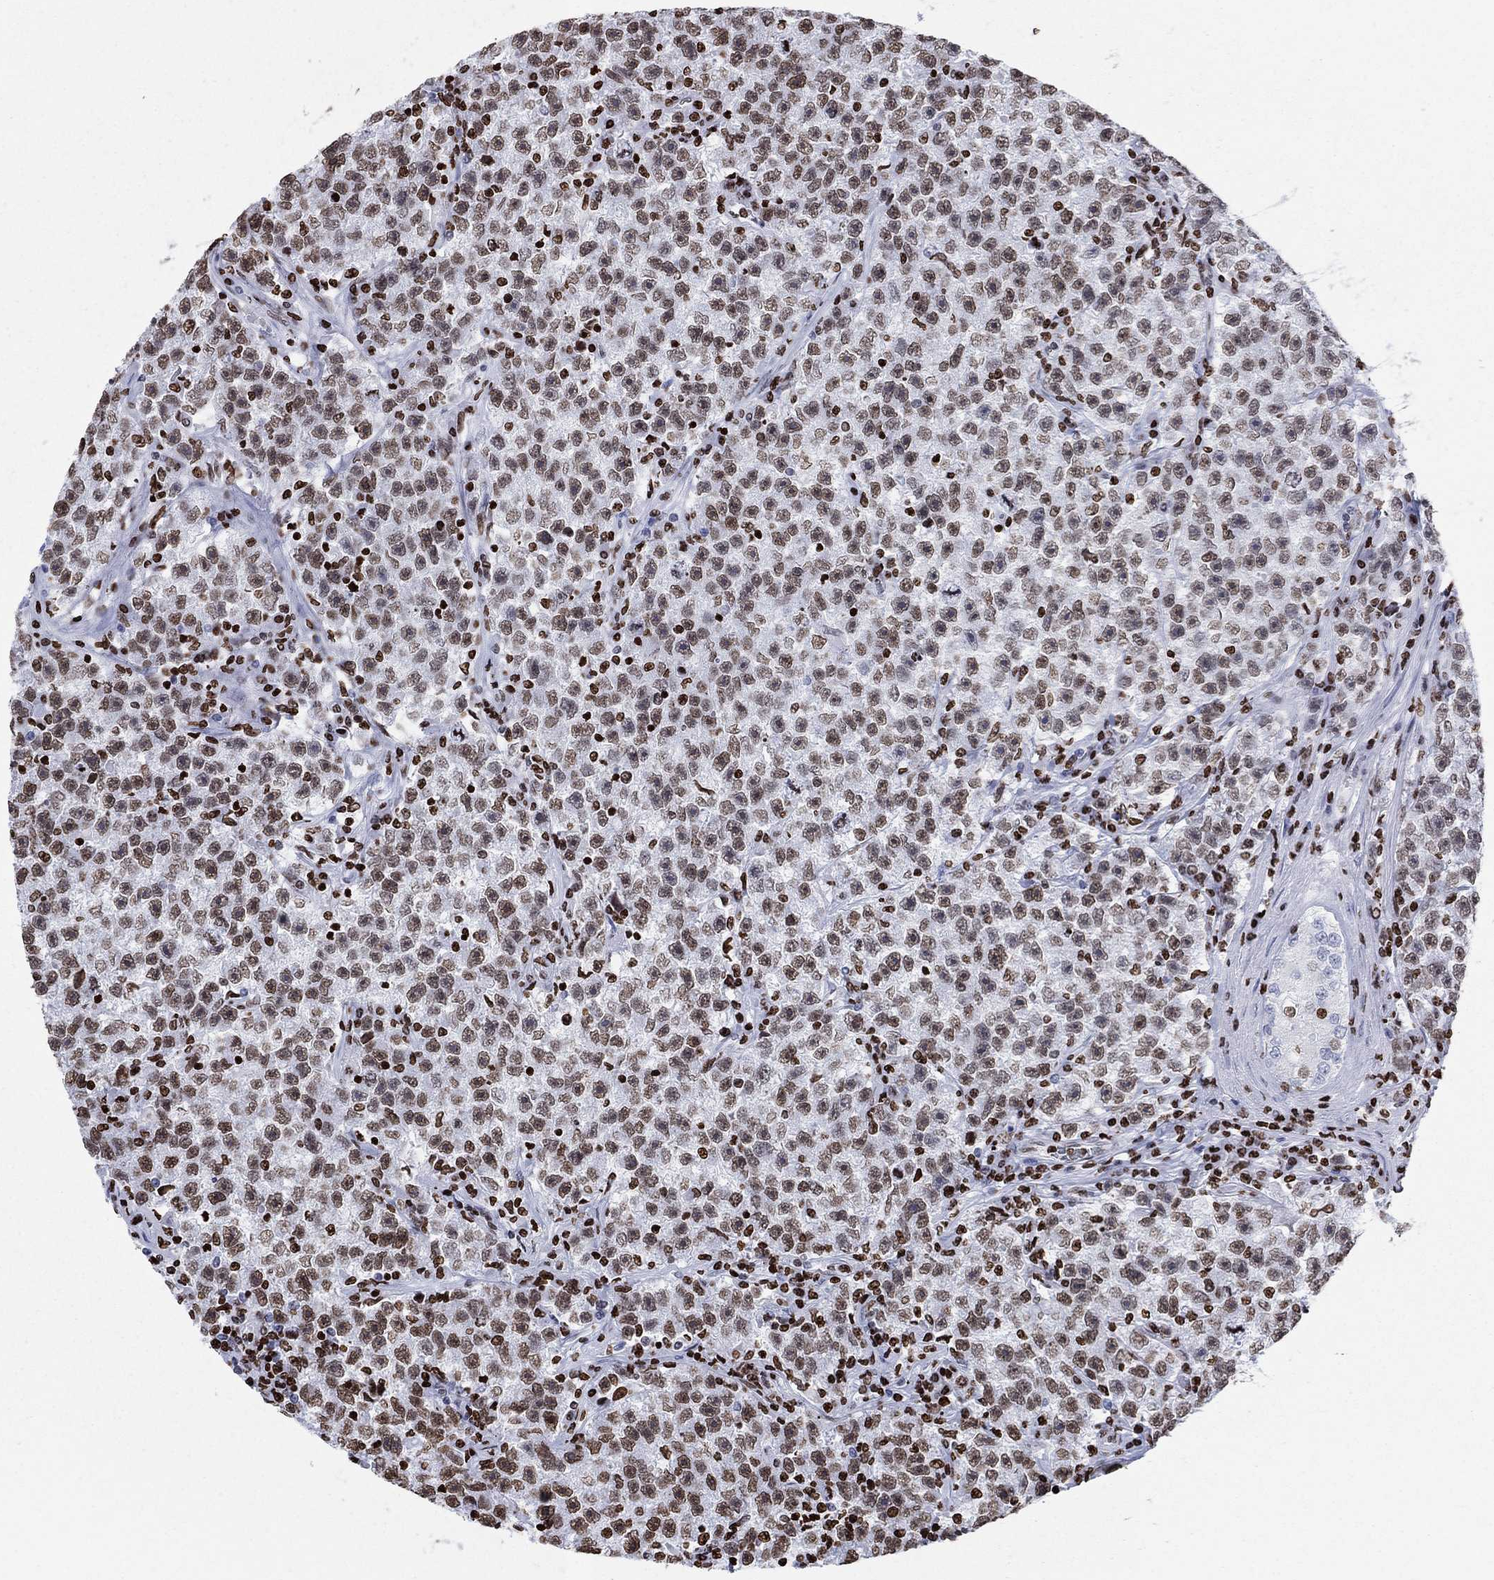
{"staining": {"intensity": "moderate", "quantity": "<25%", "location": "nuclear"}, "tissue": "testis cancer", "cell_type": "Tumor cells", "image_type": "cancer", "snomed": [{"axis": "morphology", "description": "Seminoma, NOS"}, {"axis": "topography", "description": "Testis"}], "caption": "Tumor cells reveal low levels of moderate nuclear expression in approximately <25% of cells in testis cancer. The staining is performed using DAB brown chromogen to label protein expression. The nuclei are counter-stained blue using hematoxylin.", "gene": "H1-5", "patient": {"sex": "male", "age": 22}}